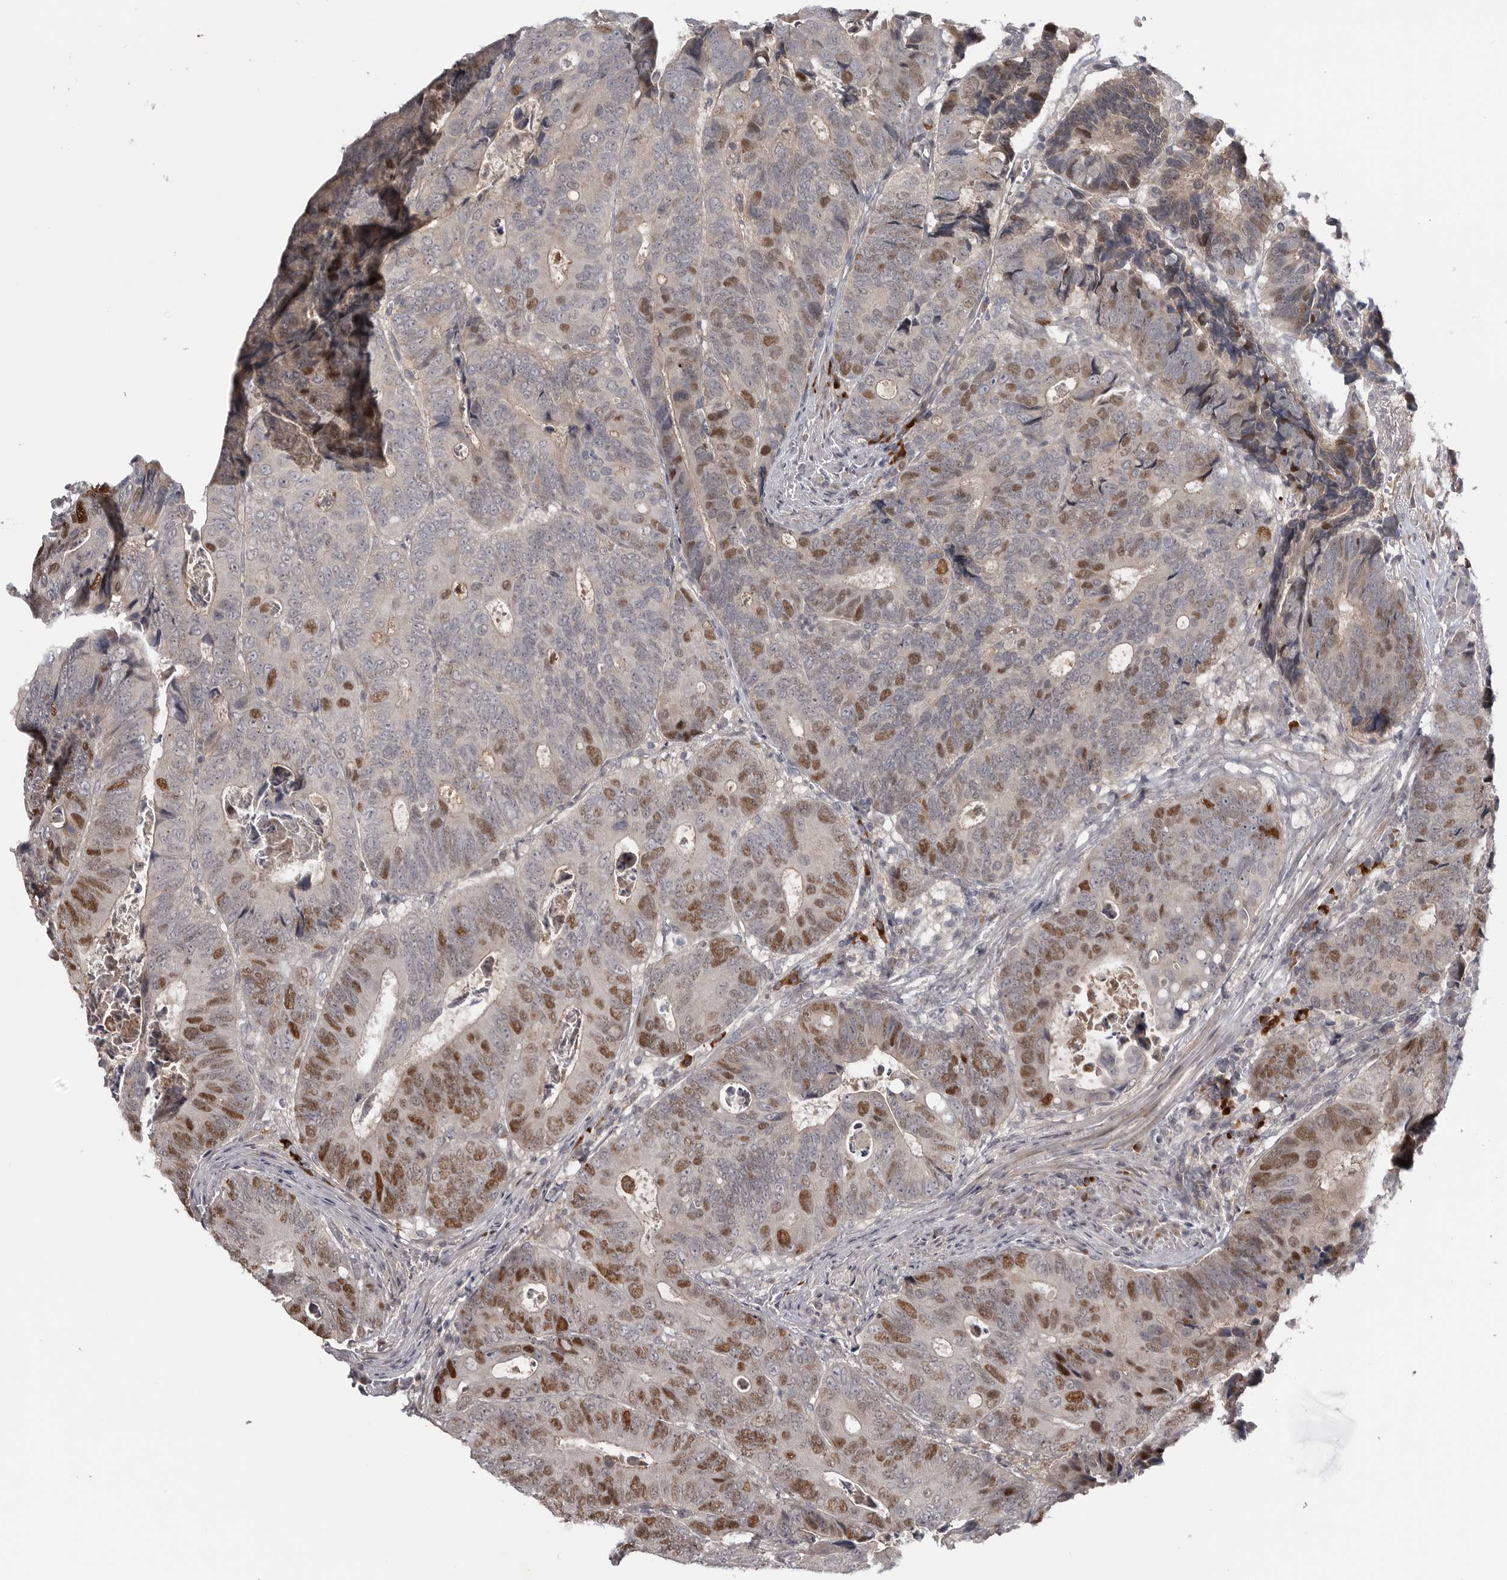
{"staining": {"intensity": "moderate", "quantity": "25%-75%", "location": "nuclear"}, "tissue": "colorectal cancer", "cell_type": "Tumor cells", "image_type": "cancer", "snomed": [{"axis": "morphology", "description": "Inflammation, NOS"}, {"axis": "morphology", "description": "Adenocarcinoma, NOS"}, {"axis": "topography", "description": "Colon"}], "caption": "Immunohistochemistry (IHC) micrograph of neoplastic tissue: colorectal adenocarcinoma stained using immunohistochemistry (IHC) exhibits medium levels of moderate protein expression localized specifically in the nuclear of tumor cells, appearing as a nuclear brown color.", "gene": "ZNF277", "patient": {"sex": "male", "age": 72}}